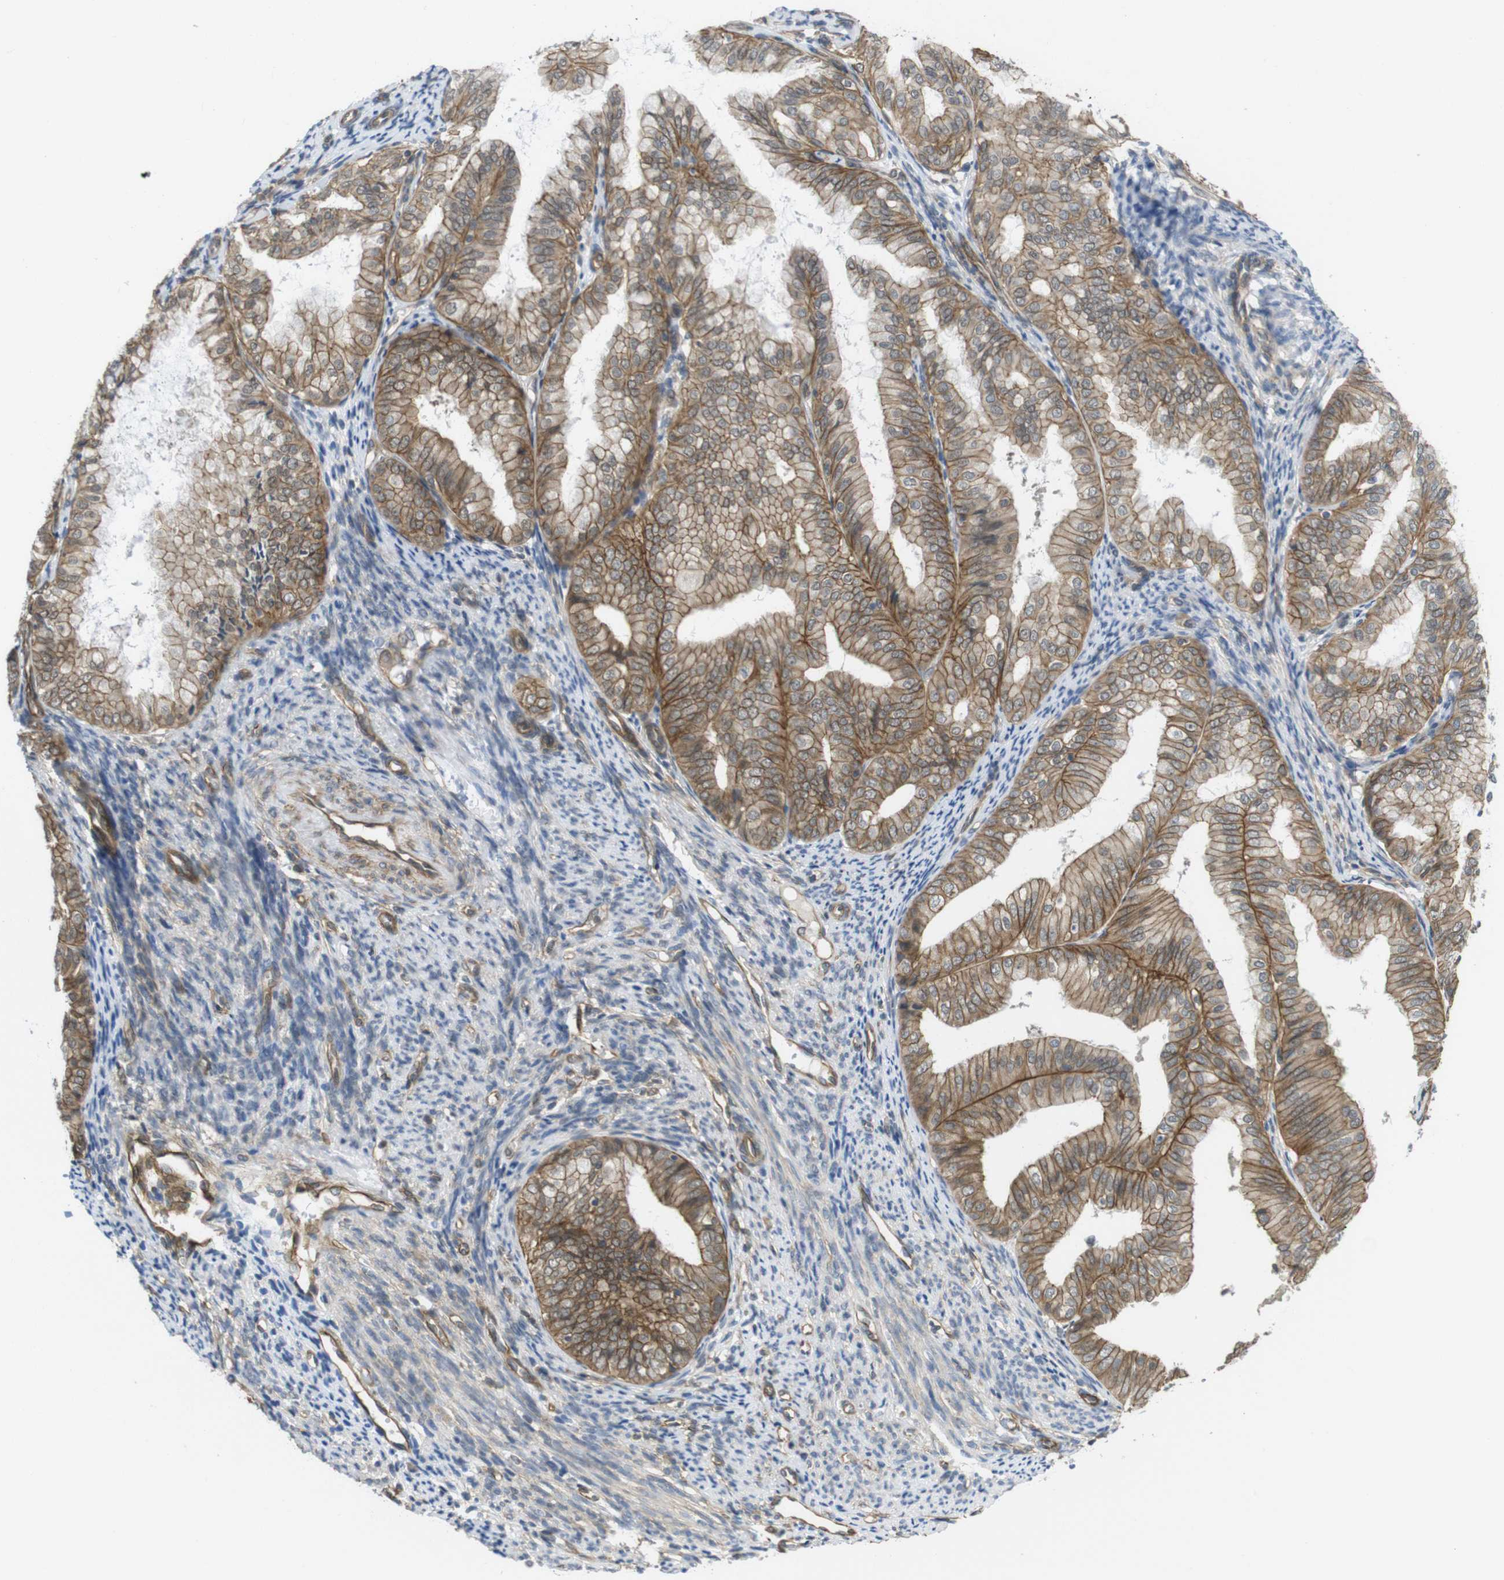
{"staining": {"intensity": "moderate", "quantity": ">75%", "location": "cytoplasmic/membranous"}, "tissue": "endometrial cancer", "cell_type": "Tumor cells", "image_type": "cancer", "snomed": [{"axis": "morphology", "description": "Adenocarcinoma, NOS"}, {"axis": "topography", "description": "Endometrium"}], "caption": "This photomicrograph displays immunohistochemistry (IHC) staining of endometrial adenocarcinoma, with medium moderate cytoplasmic/membranous expression in about >75% of tumor cells.", "gene": "ZDHHC5", "patient": {"sex": "female", "age": 63}}